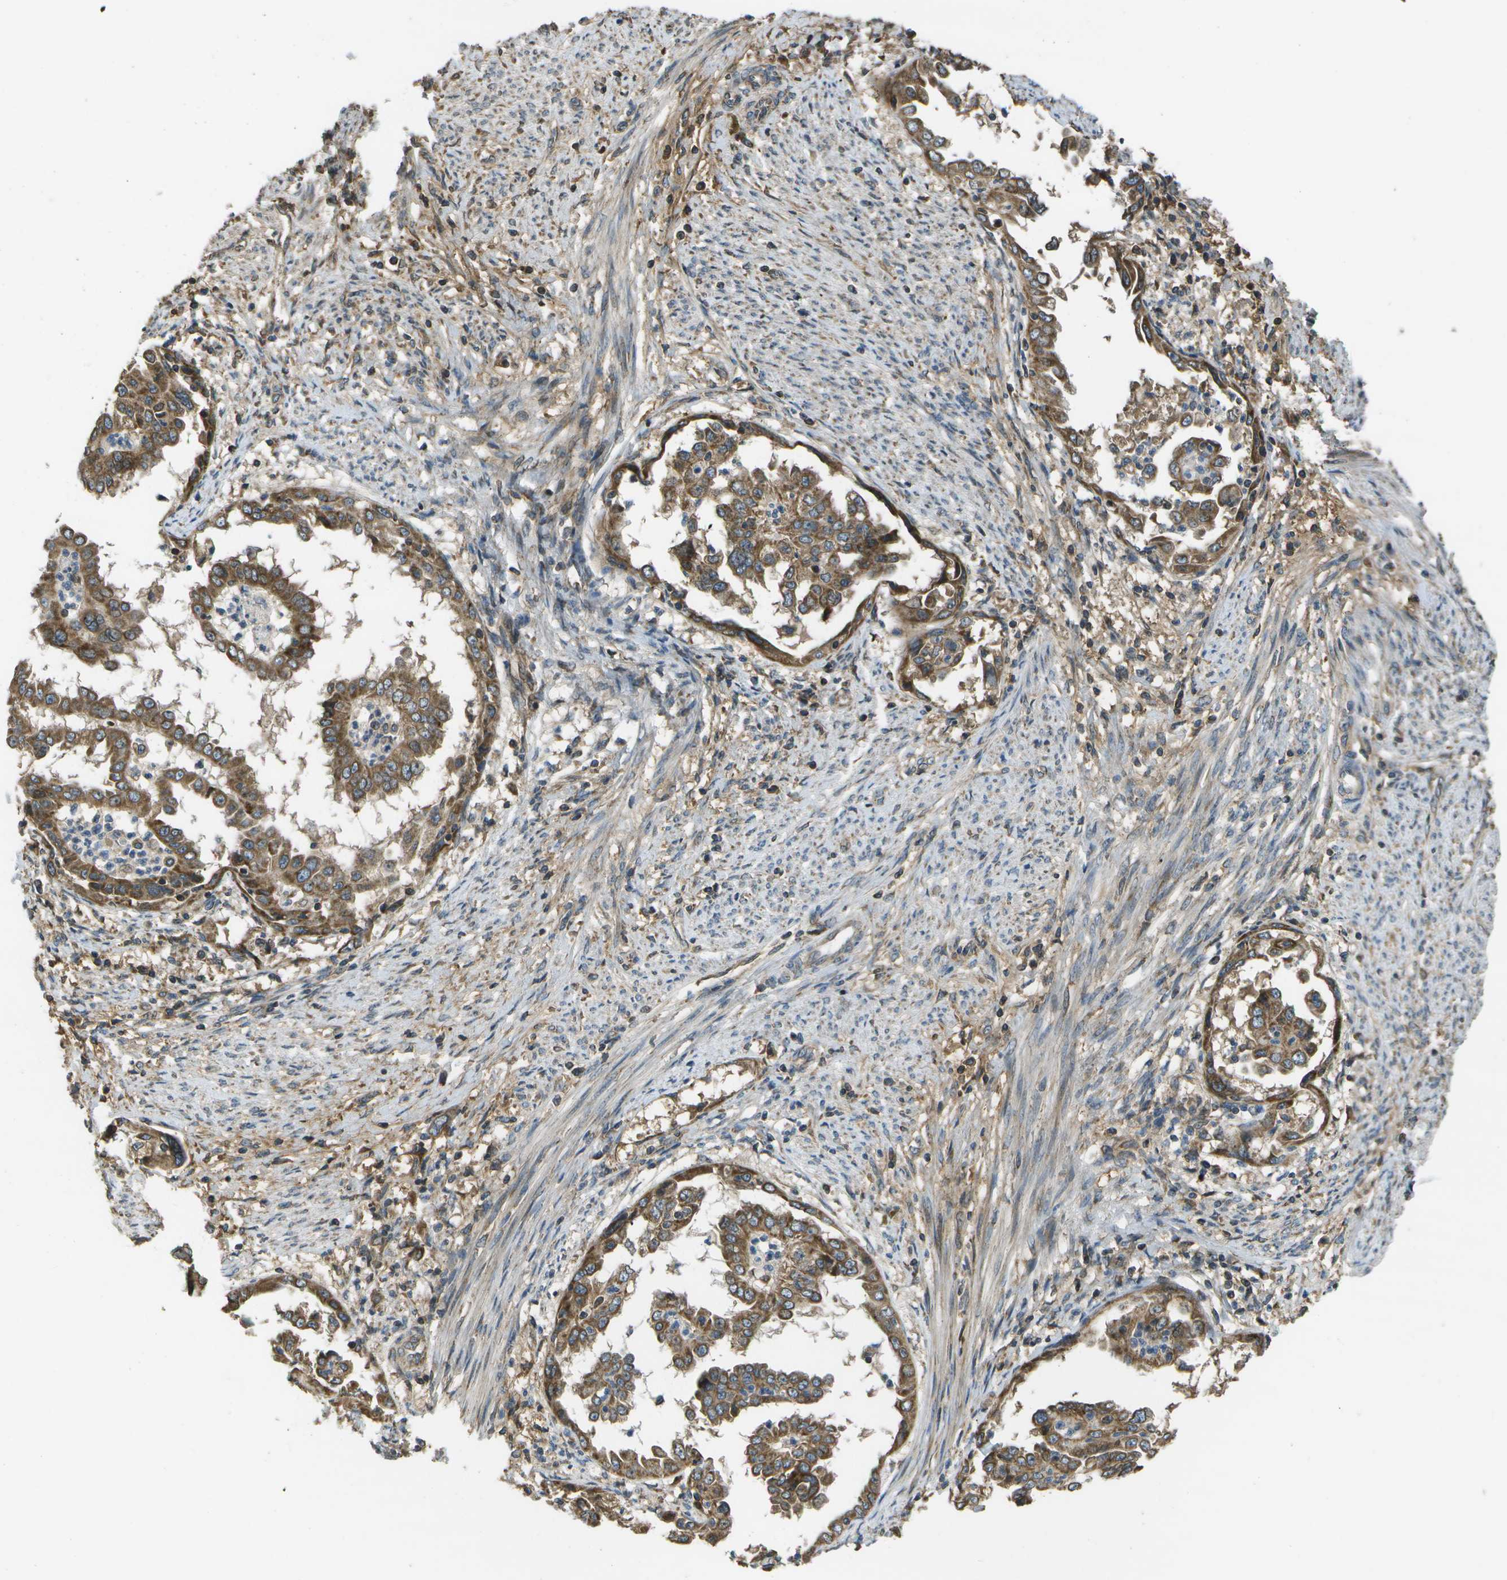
{"staining": {"intensity": "moderate", "quantity": ">75%", "location": "cytoplasmic/membranous"}, "tissue": "endometrial cancer", "cell_type": "Tumor cells", "image_type": "cancer", "snomed": [{"axis": "morphology", "description": "Adenocarcinoma, NOS"}, {"axis": "topography", "description": "Endometrium"}], "caption": "Protein positivity by immunohistochemistry (IHC) shows moderate cytoplasmic/membranous positivity in about >75% of tumor cells in endometrial cancer (adenocarcinoma).", "gene": "HFE", "patient": {"sex": "female", "age": 85}}